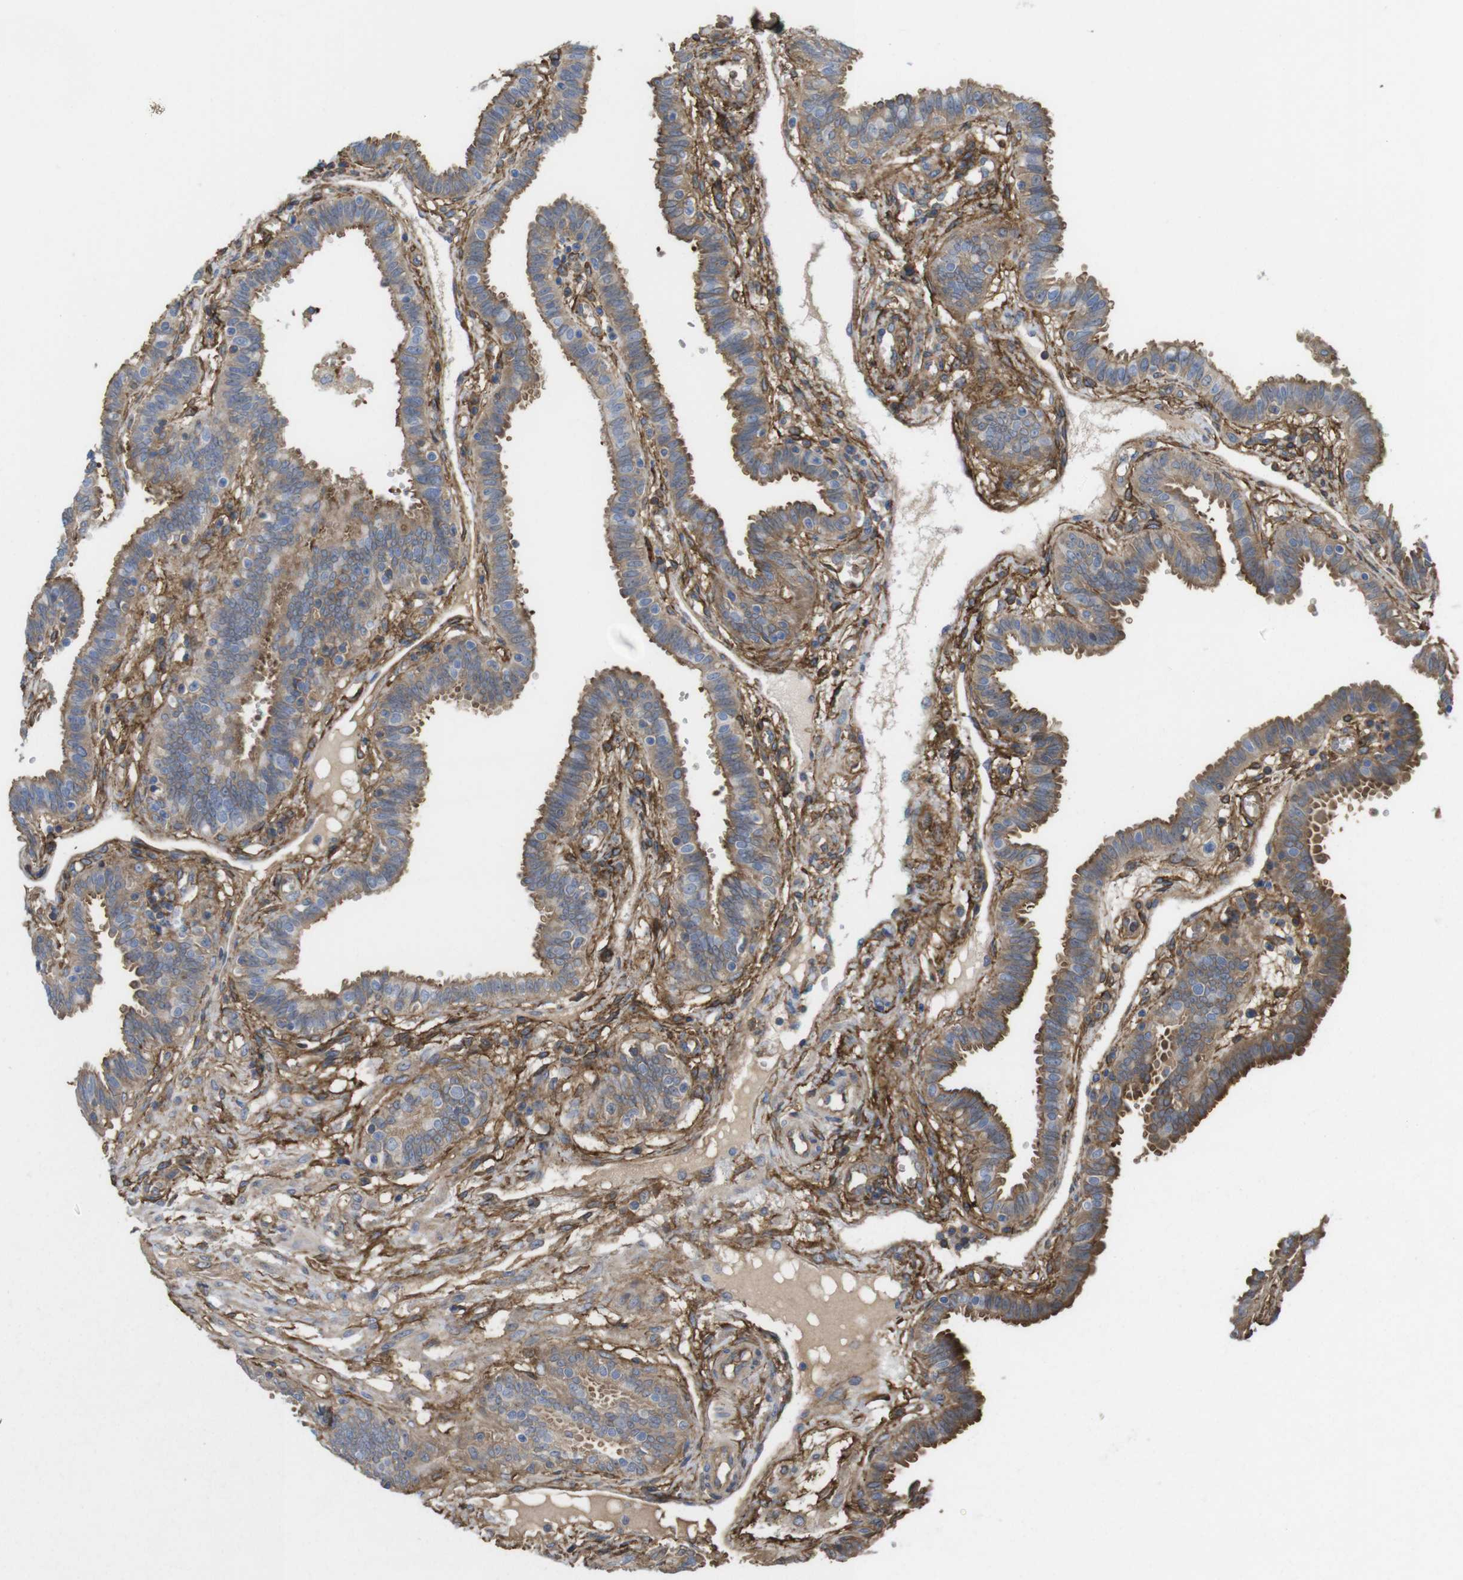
{"staining": {"intensity": "moderate", "quantity": ">75%", "location": "cytoplasmic/membranous"}, "tissue": "fallopian tube", "cell_type": "Glandular cells", "image_type": "normal", "snomed": [{"axis": "morphology", "description": "Normal tissue, NOS"}, {"axis": "topography", "description": "Fallopian tube"}], "caption": "Approximately >75% of glandular cells in benign fallopian tube reveal moderate cytoplasmic/membranous protein positivity as visualized by brown immunohistochemical staining.", "gene": "CYBRD1", "patient": {"sex": "female", "age": 32}}